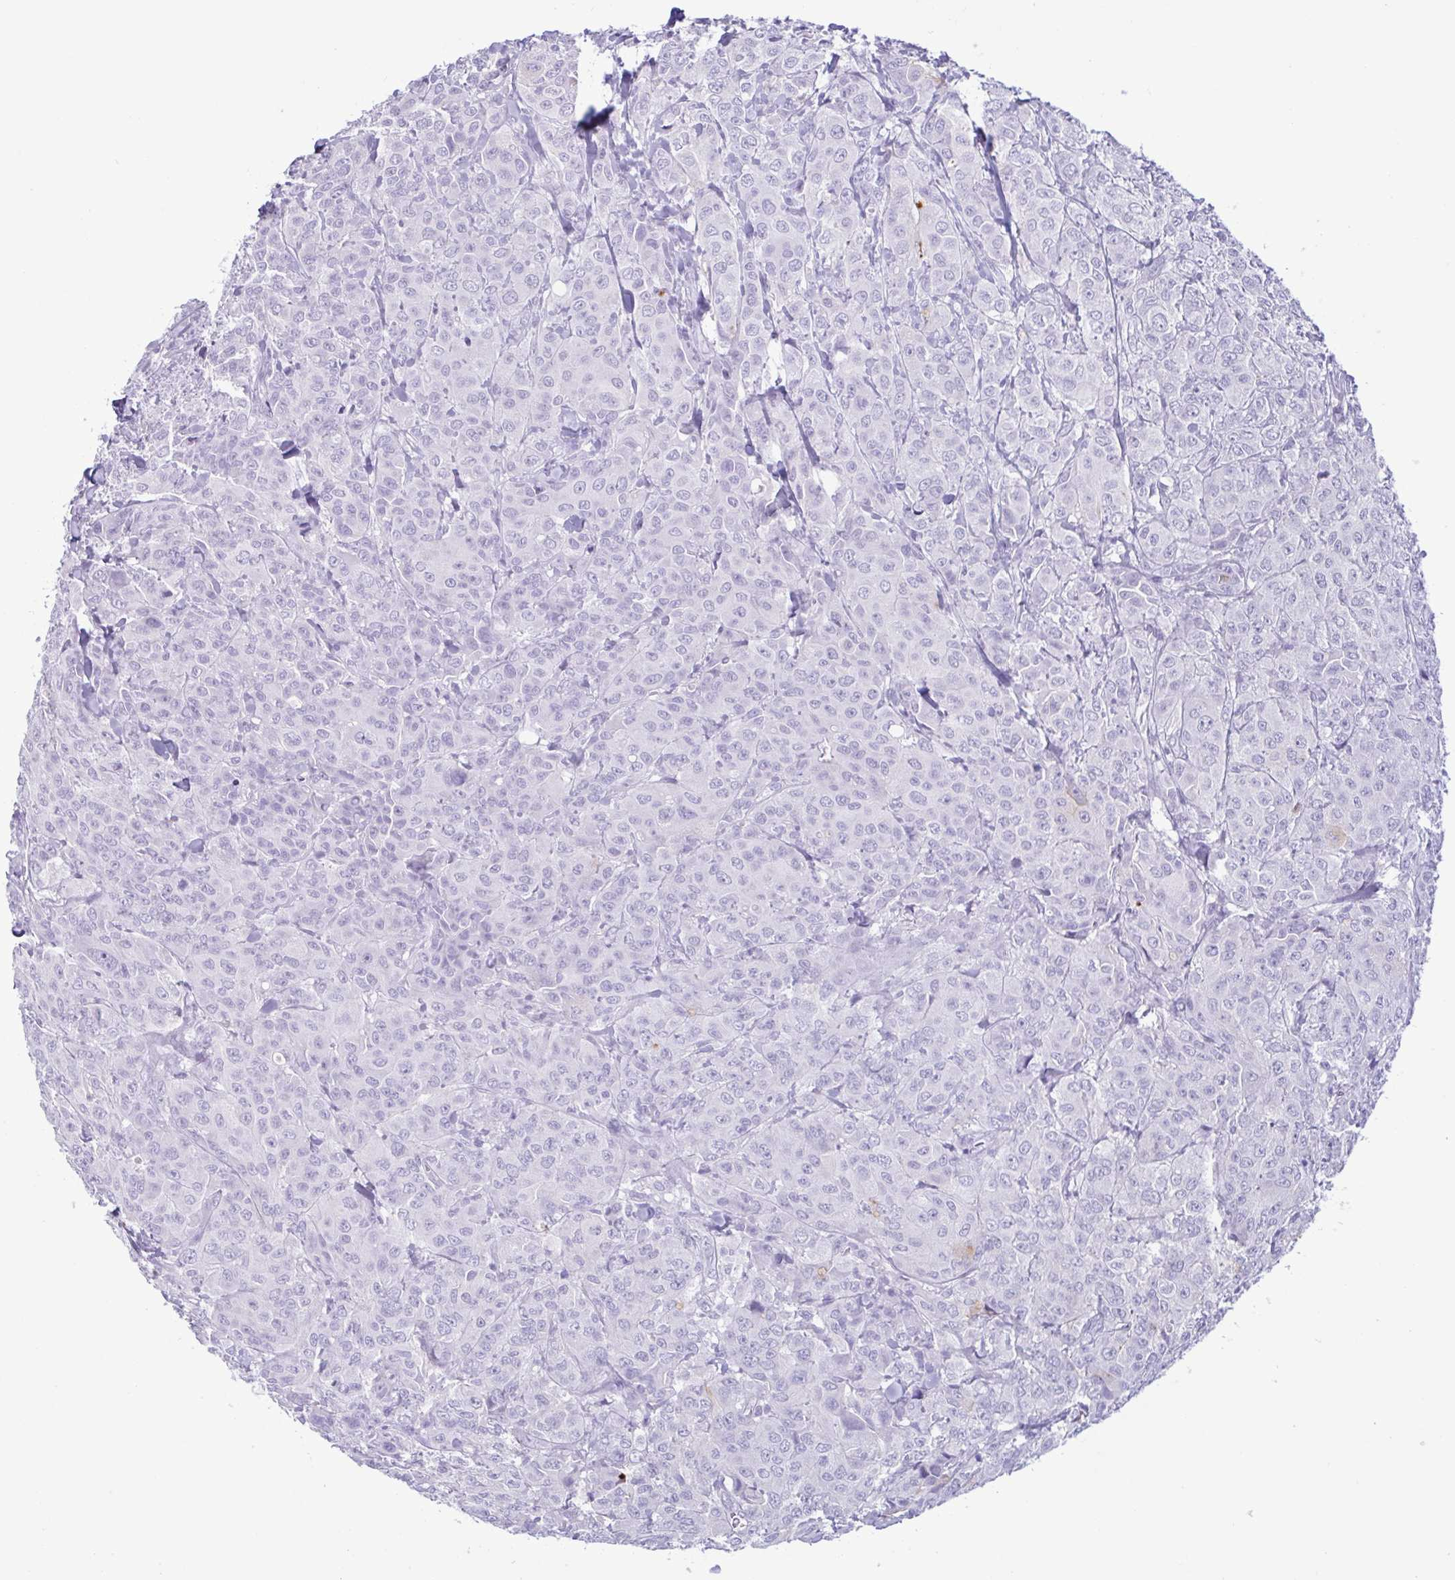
{"staining": {"intensity": "negative", "quantity": "none", "location": "none"}, "tissue": "breast cancer", "cell_type": "Tumor cells", "image_type": "cancer", "snomed": [{"axis": "morphology", "description": "Normal tissue, NOS"}, {"axis": "morphology", "description": "Duct carcinoma"}, {"axis": "topography", "description": "Breast"}], "caption": "Immunohistochemistry (IHC) photomicrograph of infiltrating ductal carcinoma (breast) stained for a protein (brown), which displays no positivity in tumor cells. (DAB (3,3'-diaminobenzidine) immunohistochemistry (IHC) visualized using brightfield microscopy, high magnification).", "gene": "LTF", "patient": {"sex": "female", "age": 43}}